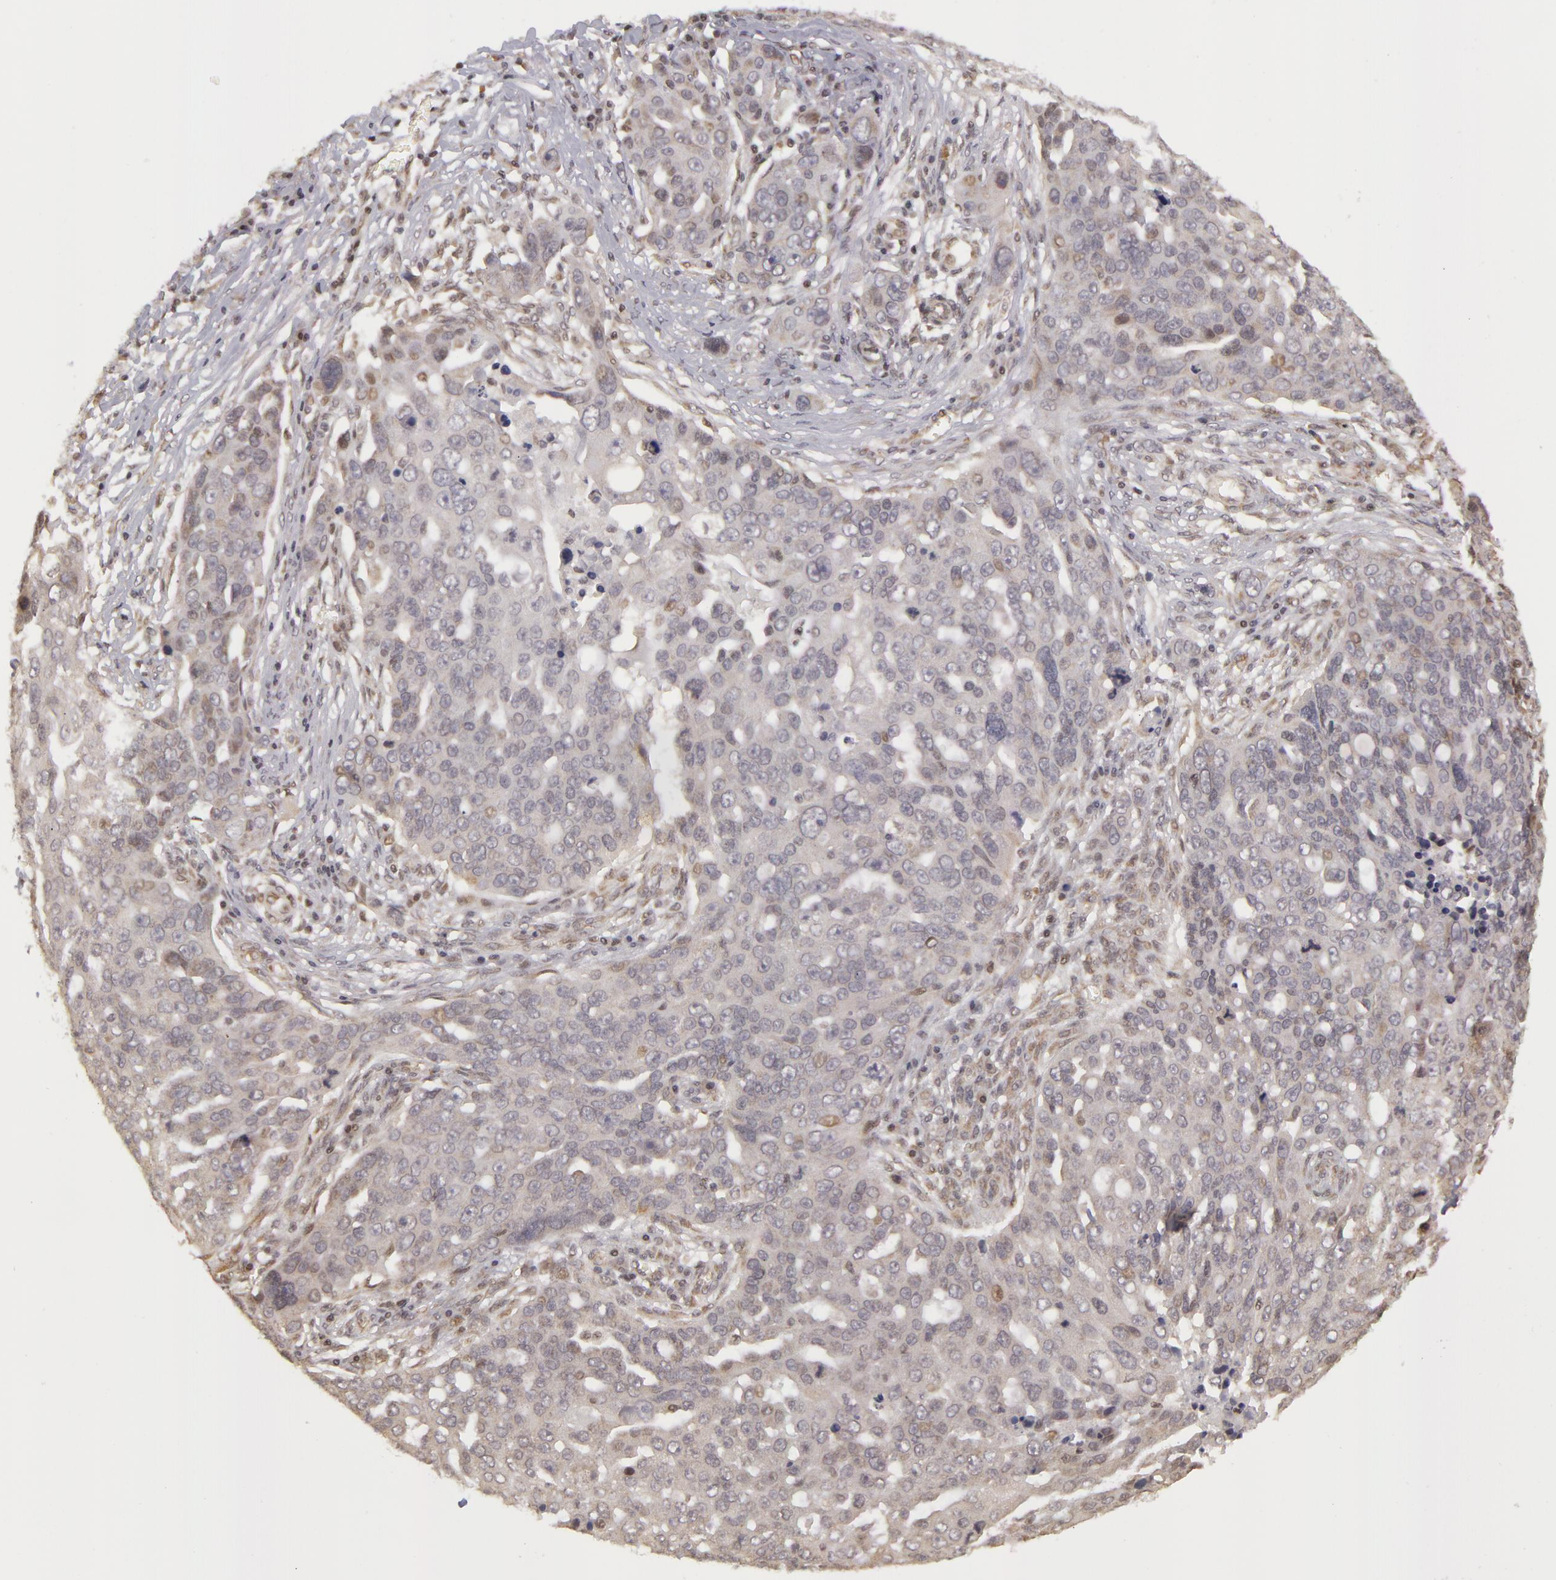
{"staining": {"intensity": "weak", "quantity": "<25%", "location": "nuclear"}, "tissue": "ovarian cancer", "cell_type": "Tumor cells", "image_type": "cancer", "snomed": [{"axis": "morphology", "description": "Carcinoma, endometroid"}, {"axis": "topography", "description": "Ovary"}], "caption": "DAB (3,3'-diaminobenzidine) immunohistochemical staining of human endometroid carcinoma (ovarian) exhibits no significant staining in tumor cells.", "gene": "ZNF133", "patient": {"sex": "female", "age": 75}}